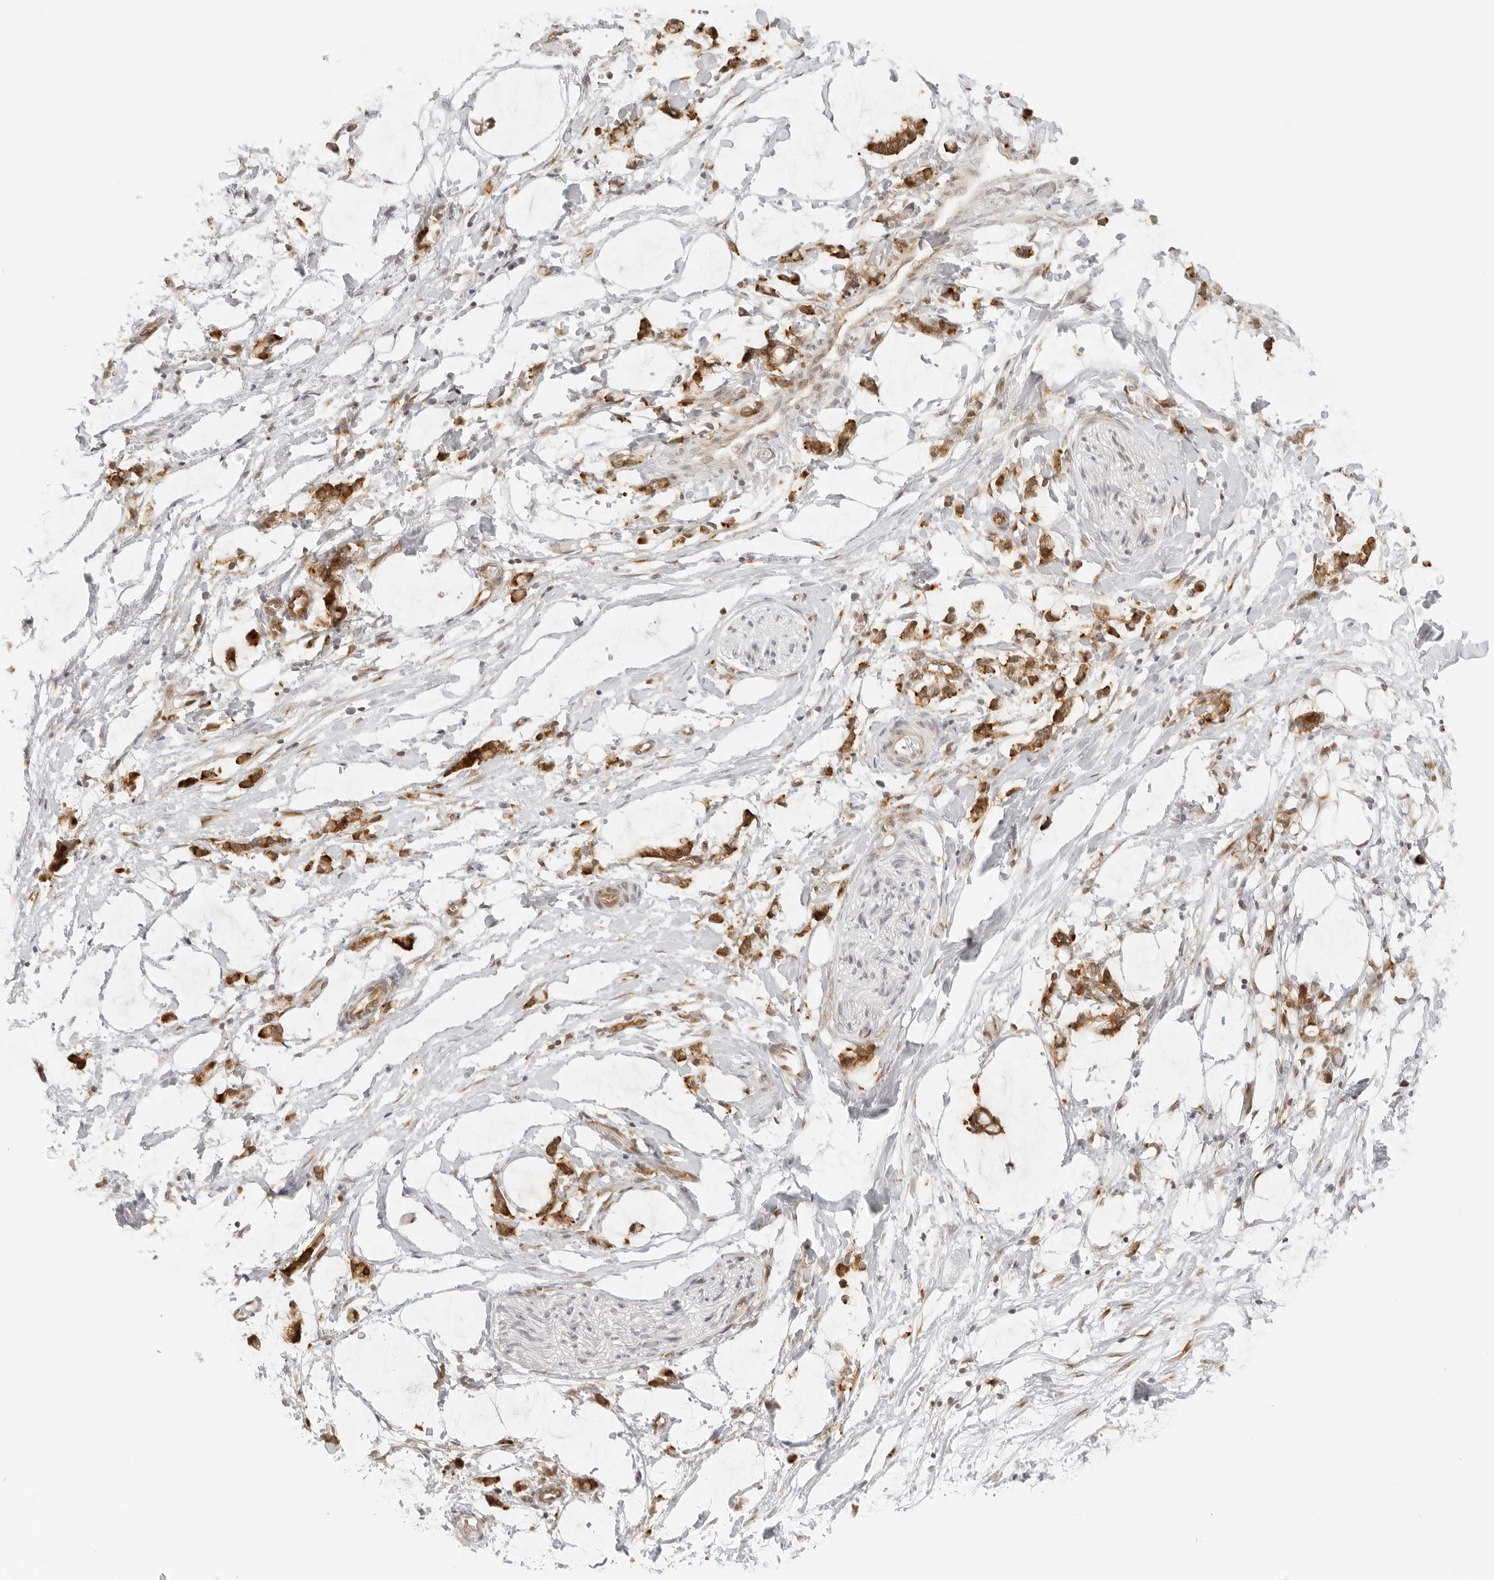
{"staining": {"intensity": "weak", "quantity": "25%-75%", "location": "nuclear"}, "tissue": "adipose tissue", "cell_type": "Adipocytes", "image_type": "normal", "snomed": [{"axis": "morphology", "description": "Normal tissue, NOS"}, {"axis": "morphology", "description": "Adenocarcinoma, NOS"}, {"axis": "topography", "description": "Colon"}, {"axis": "topography", "description": "Peripheral nerve tissue"}], "caption": "Immunohistochemical staining of unremarkable adipose tissue exhibits 25%-75% levels of weak nuclear protein positivity in about 25%-75% of adipocytes.", "gene": "EIF4G1", "patient": {"sex": "male", "age": 14}}